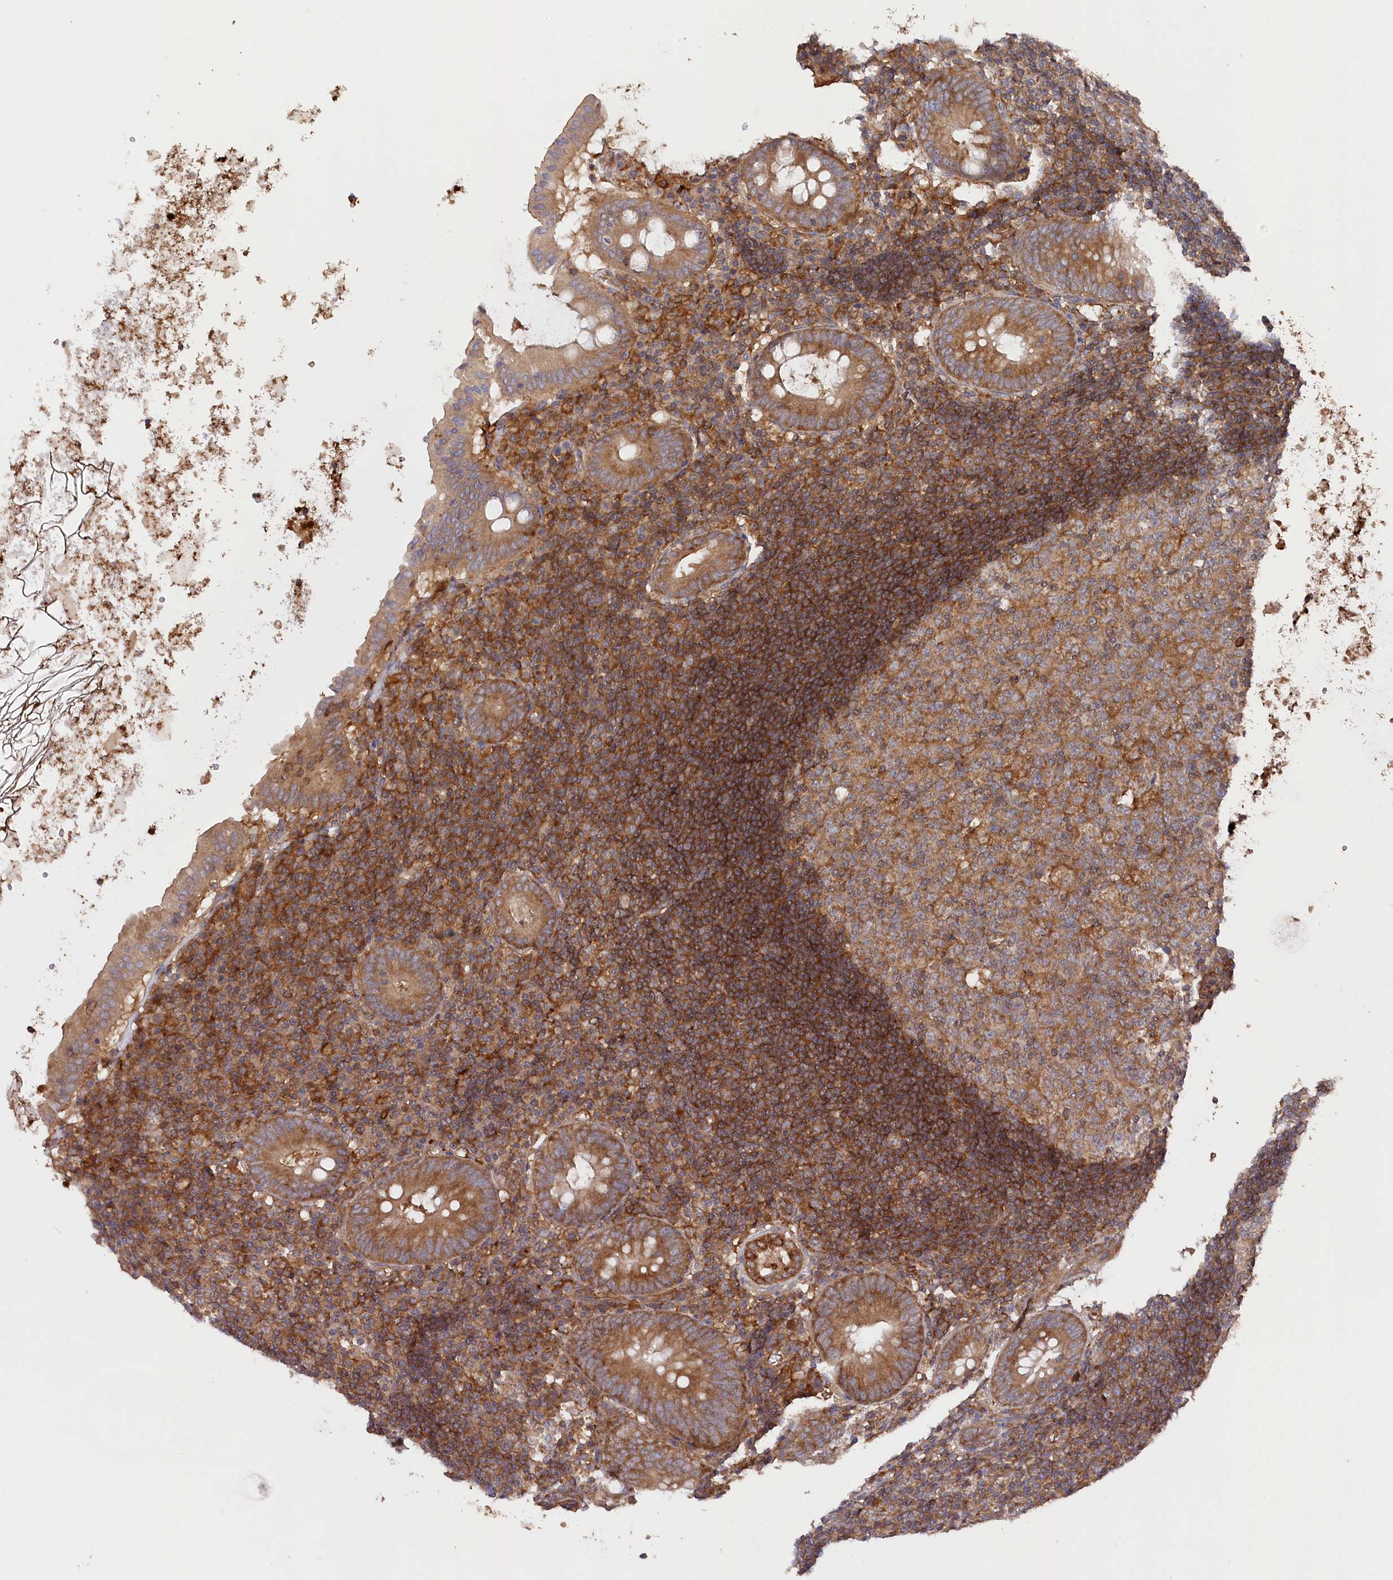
{"staining": {"intensity": "moderate", "quantity": ">75%", "location": "cytoplasmic/membranous"}, "tissue": "appendix", "cell_type": "Glandular cells", "image_type": "normal", "snomed": [{"axis": "morphology", "description": "Normal tissue, NOS"}, {"axis": "topography", "description": "Appendix"}], "caption": "Protein expression analysis of normal human appendix reveals moderate cytoplasmic/membranous positivity in approximately >75% of glandular cells.", "gene": "PPP1R21", "patient": {"sex": "female", "age": 54}}